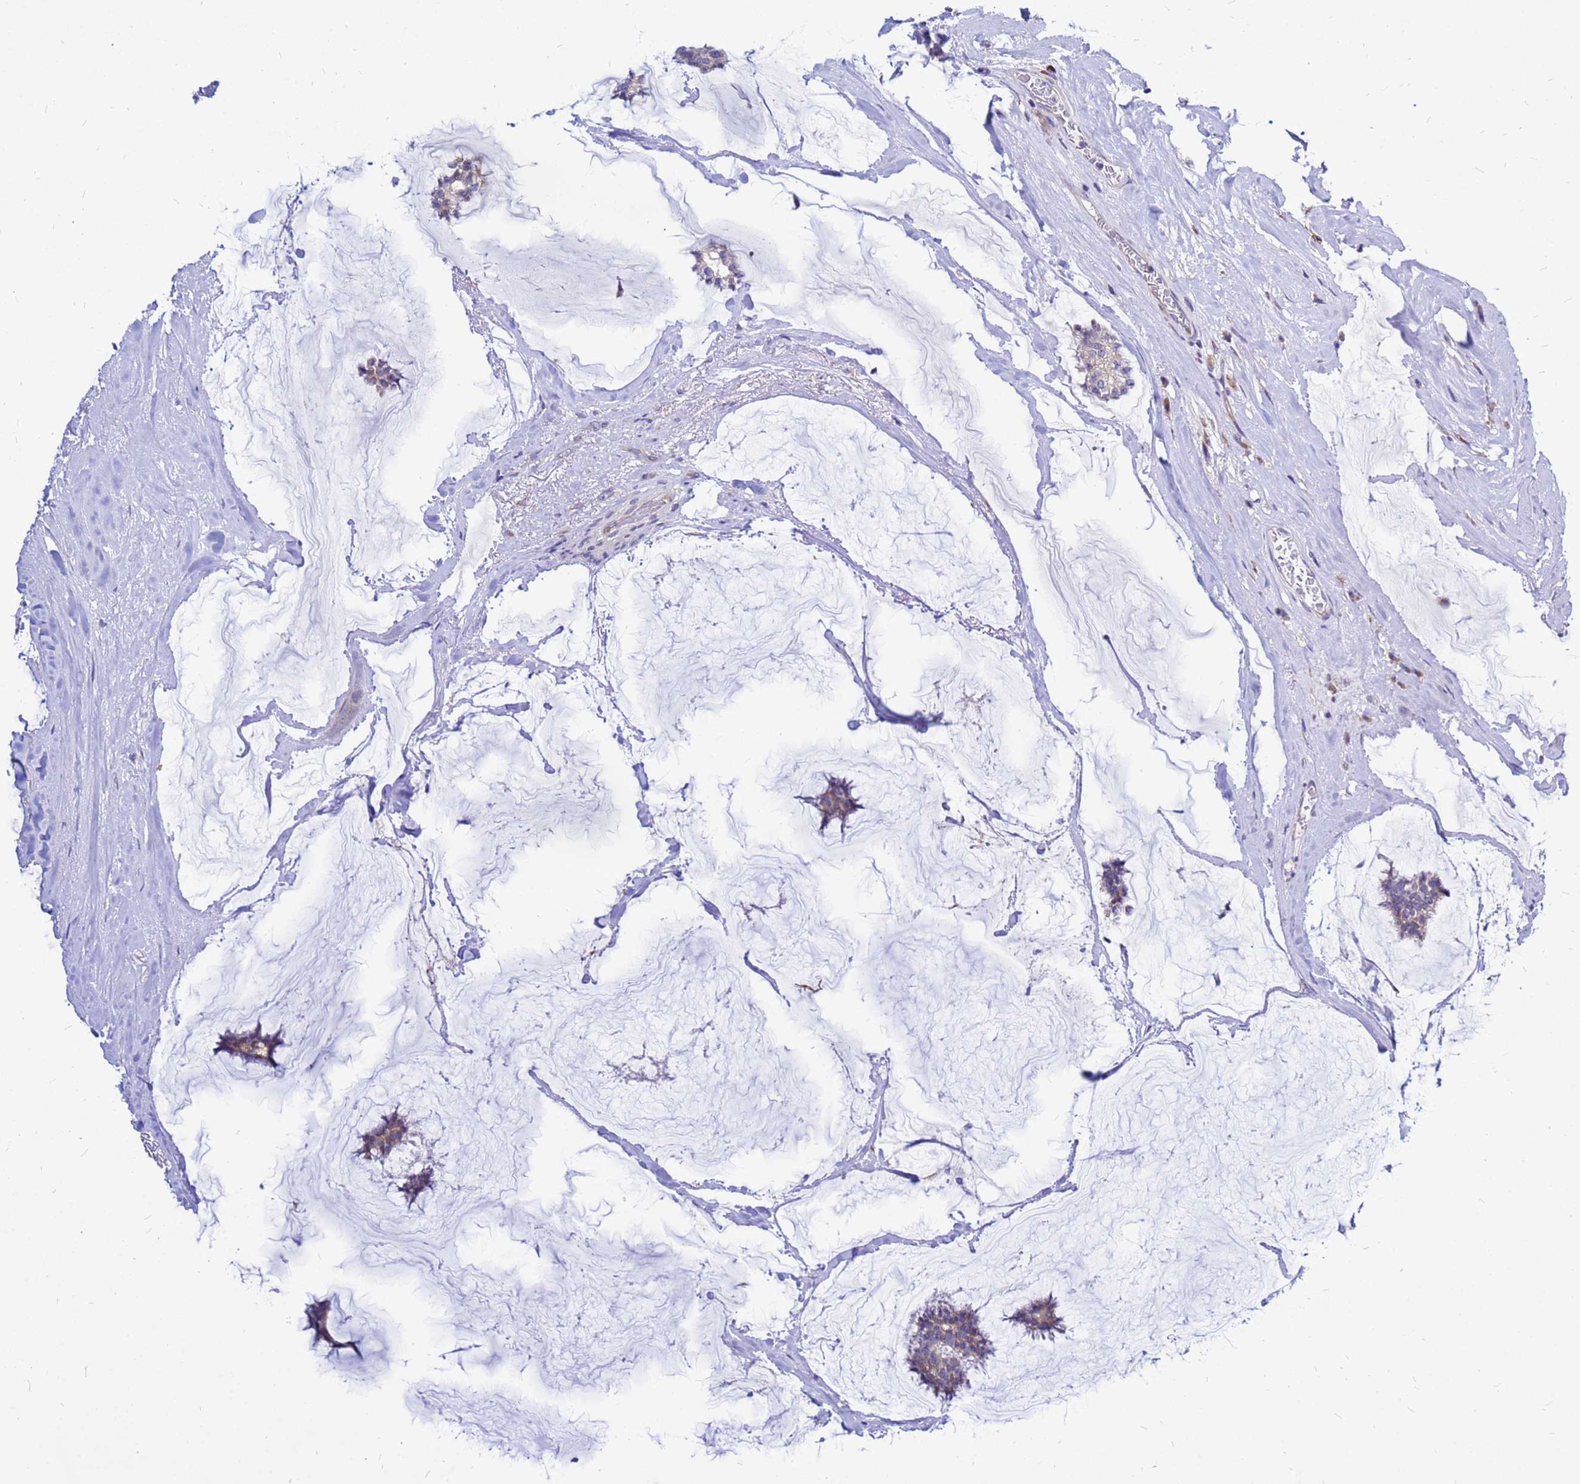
{"staining": {"intensity": "weak", "quantity": ">75%", "location": "cytoplasmic/membranous"}, "tissue": "breast cancer", "cell_type": "Tumor cells", "image_type": "cancer", "snomed": [{"axis": "morphology", "description": "Duct carcinoma"}, {"axis": "topography", "description": "Breast"}], "caption": "A high-resolution histopathology image shows immunohistochemistry staining of breast cancer, which shows weak cytoplasmic/membranous expression in about >75% of tumor cells. Immunohistochemistry stains the protein of interest in brown and the nuclei are stained blue.", "gene": "MOB2", "patient": {"sex": "female", "age": 93}}